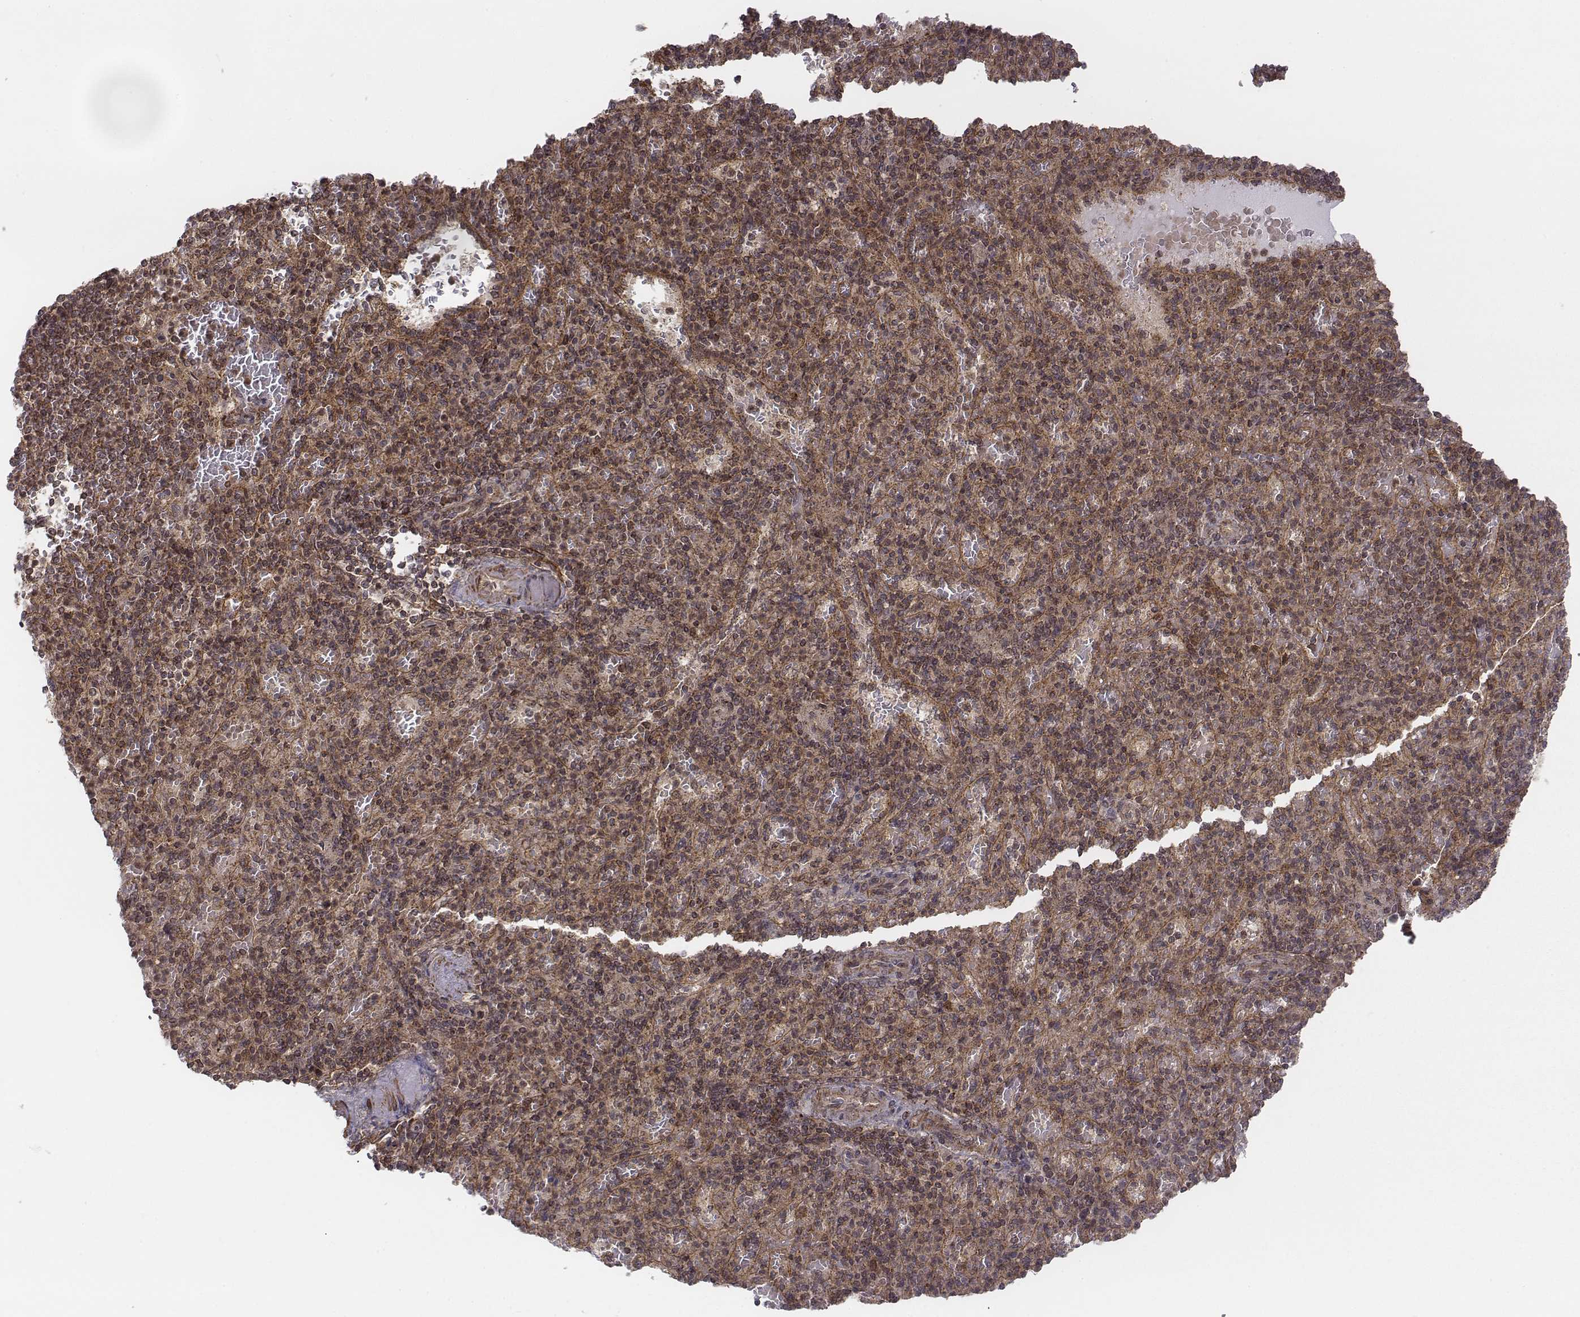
{"staining": {"intensity": "moderate", "quantity": ">75%", "location": "cytoplasmic/membranous,nuclear"}, "tissue": "spleen", "cell_type": "Cells in red pulp", "image_type": "normal", "snomed": [{"axis": "morphology", "description": "Normal tissue, NOS"}, {"axis": "topography", "description": "Spleen"}], "caption": "Immunohistochemistry of benign spleen exhibits medium levels of moderate cytoplasmic/membranous,nuclear expression in about >75% of cells in red pulp.", "gene": "ZFYVE19", "patient": {"sex": "female", "age": 74}}